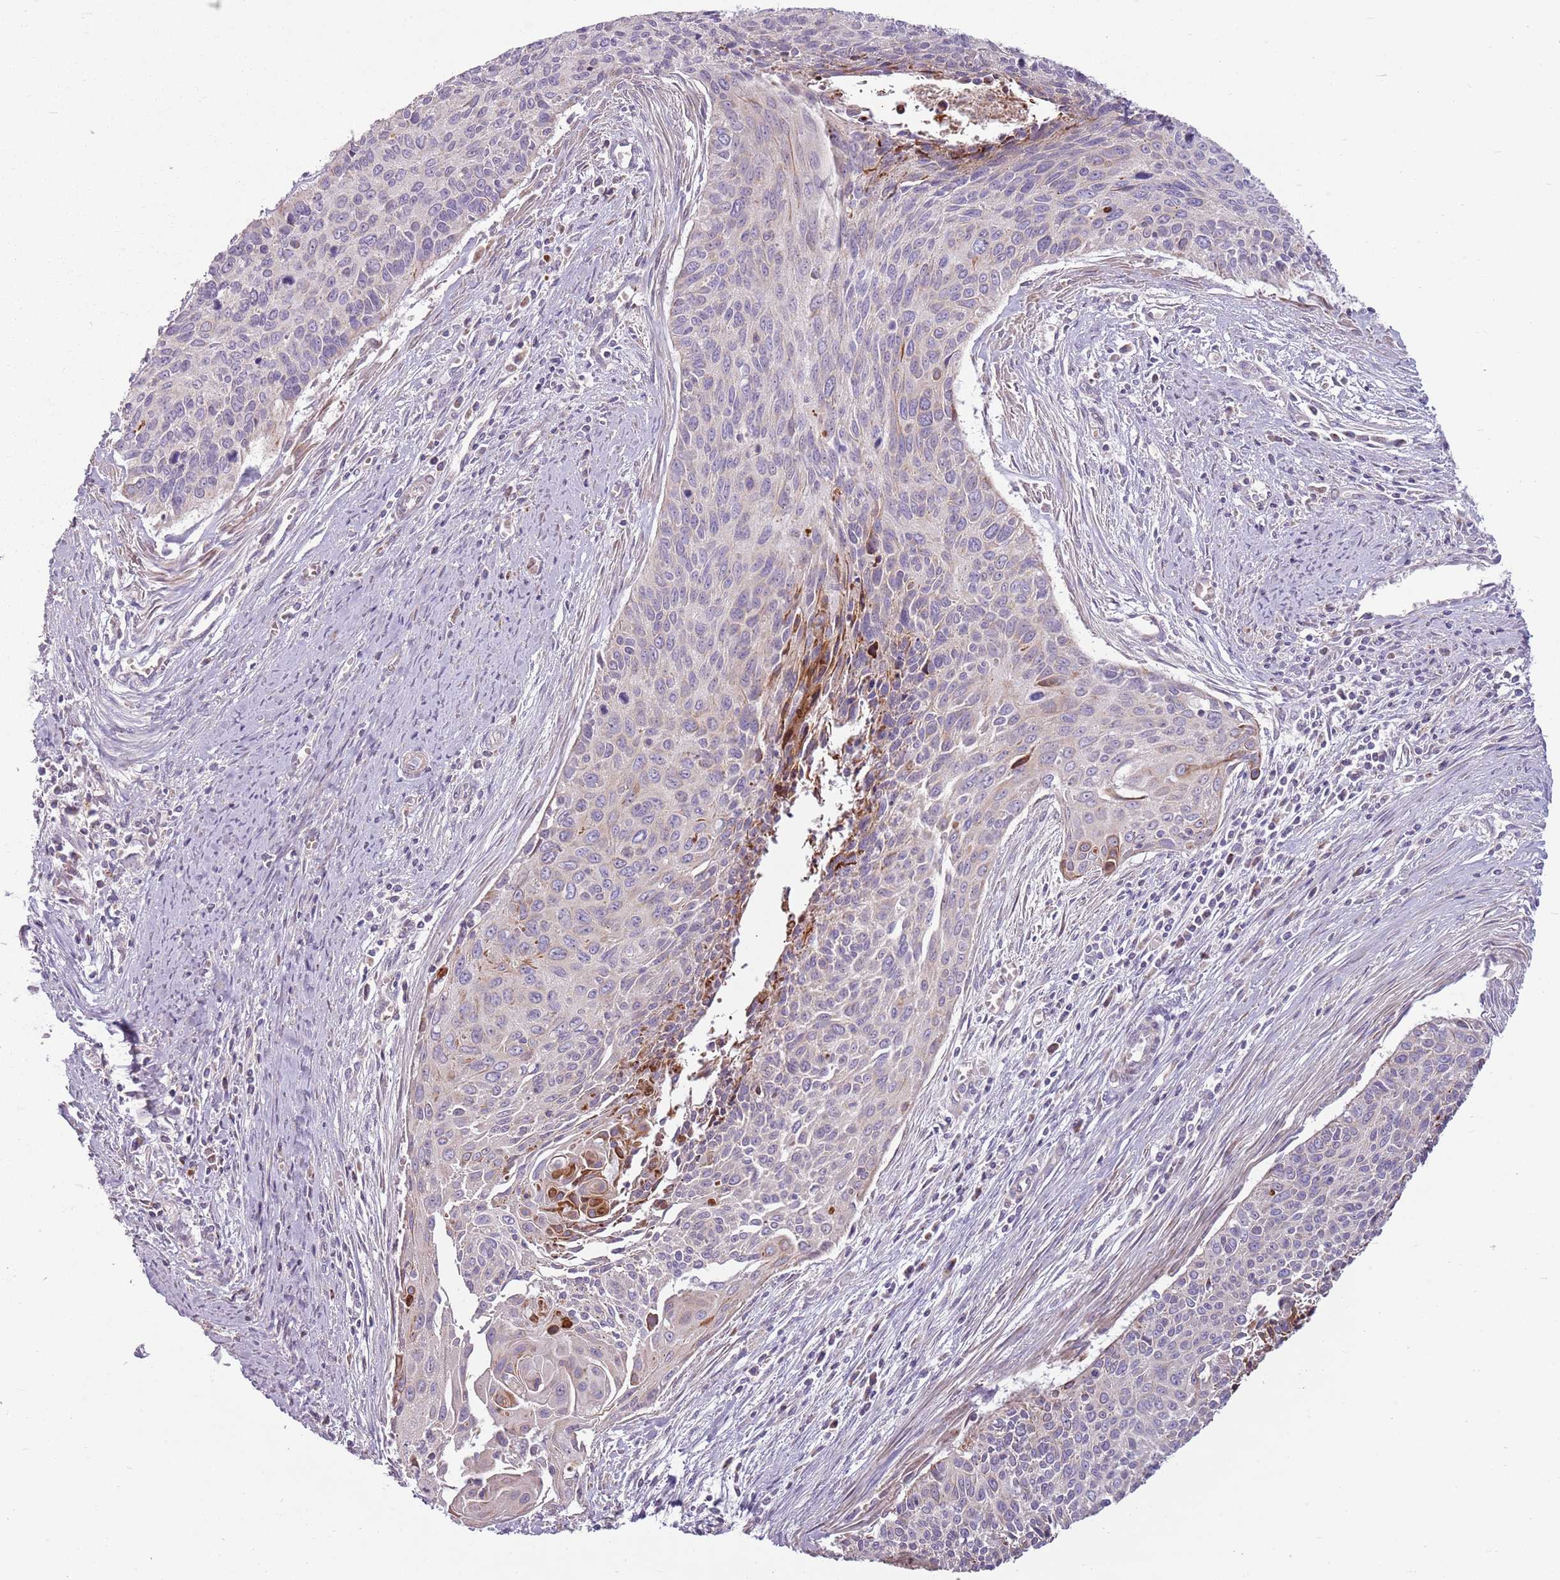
{"staining": {"intensity": "moderate", "quantity": "<25%", "location": "cytoplasmic/membranous"}, "tissue": "cervical cancer", "cell_type": "Tumor cells", "image_type": "cancer", "snomed": [{"axis": "morphology", "description": "Squamous cell carcinoma, NOS"}, {"axis": "topography", "description": "Cervix"}], "caption": "A high-resolution photomicrograph shows immunohistochemistry (IHC) staining of squamous cell carcinoma (cervical), which demonstrates moderate cytoplasmic/membranous positivity in about <25% of tumor cells.", "gene": "ZNF530", "patient": {"sex": "female", "age": 55}}